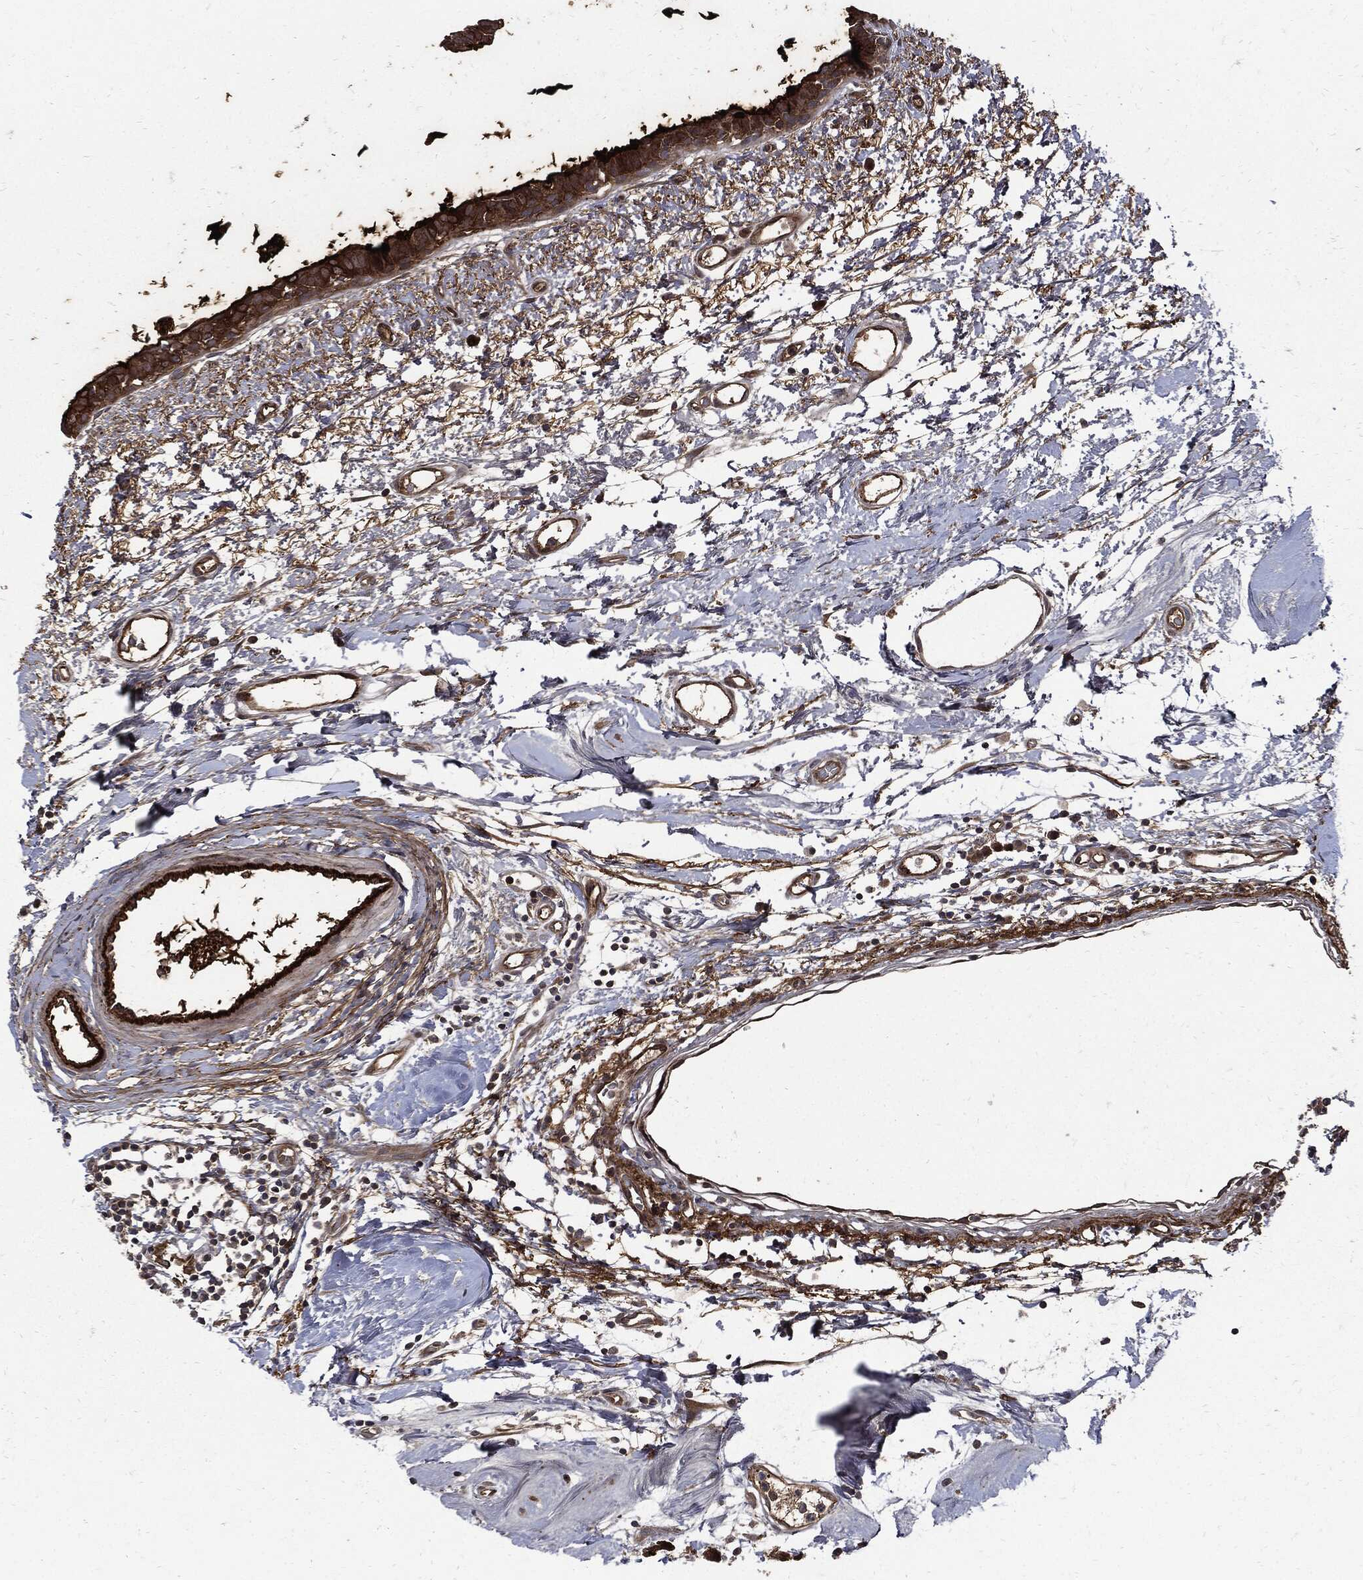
{"staining": {"intensity": "strong", "quantity": ">75%", "location": "cytoplasmic/membranous"}, "tissue": "breast cancer", "cell_type": "Tumor cells", "image_type": "cancer", "snomed": [{"axis": "morphology", "description": "Normal tissue, NOS"}, {"axis": "morphology", "description": "Duct carcinoma"}, {"axis": "topography", "description": "Breast"}], "caption": "Immunohistochemistry photomicrograph of neoplastic tissue: breast cancer (intraductal carcinoma) stained using immunohistochemistry demonstrates high levels of strong protein expression localized specifically in the cytoplasmic/membranous of tumor cells, appearing as a cytoplasmic/membranous brown color.", "gene": "CLU", "patient": {"sex": "female", "age": 40}}